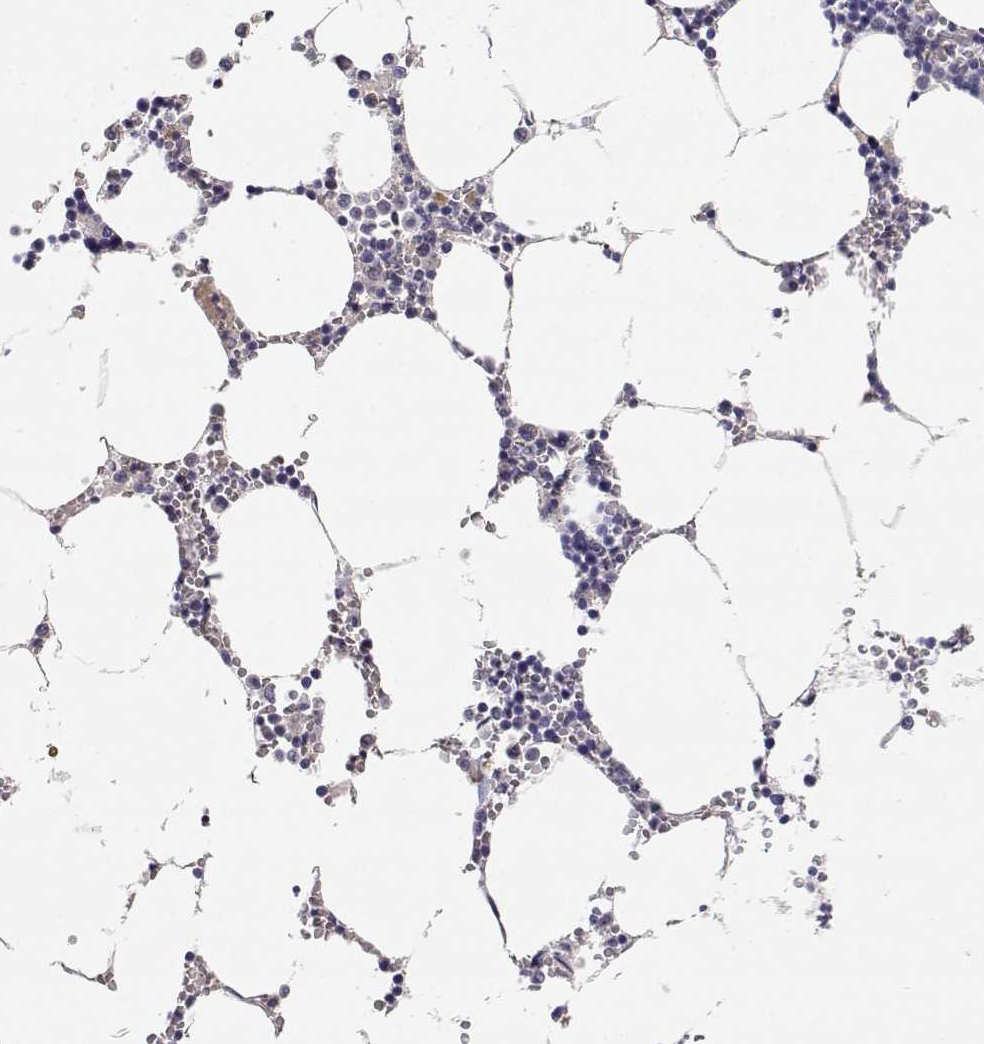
{"staining": {"intensity": "negative", "quantity": "none", "location": "none"}, "tissue": "bone marrow", "cell_type": "Hematopoietic cells", "image_type": "normal", "snomed": [{"axis": "morphology", "description": "Normal tissue, NOS"}, {"axis": "topography", "description": "Bone marrow"}], "caption": "Immunohistochemistry (IHC) photomicrograph of unremarkable human bone marrow stained for a protein (brown), which exhibits no expression in hematopoietic cells.", "gene": "ADA", "patient": {"sex": "male", "age": 54}}